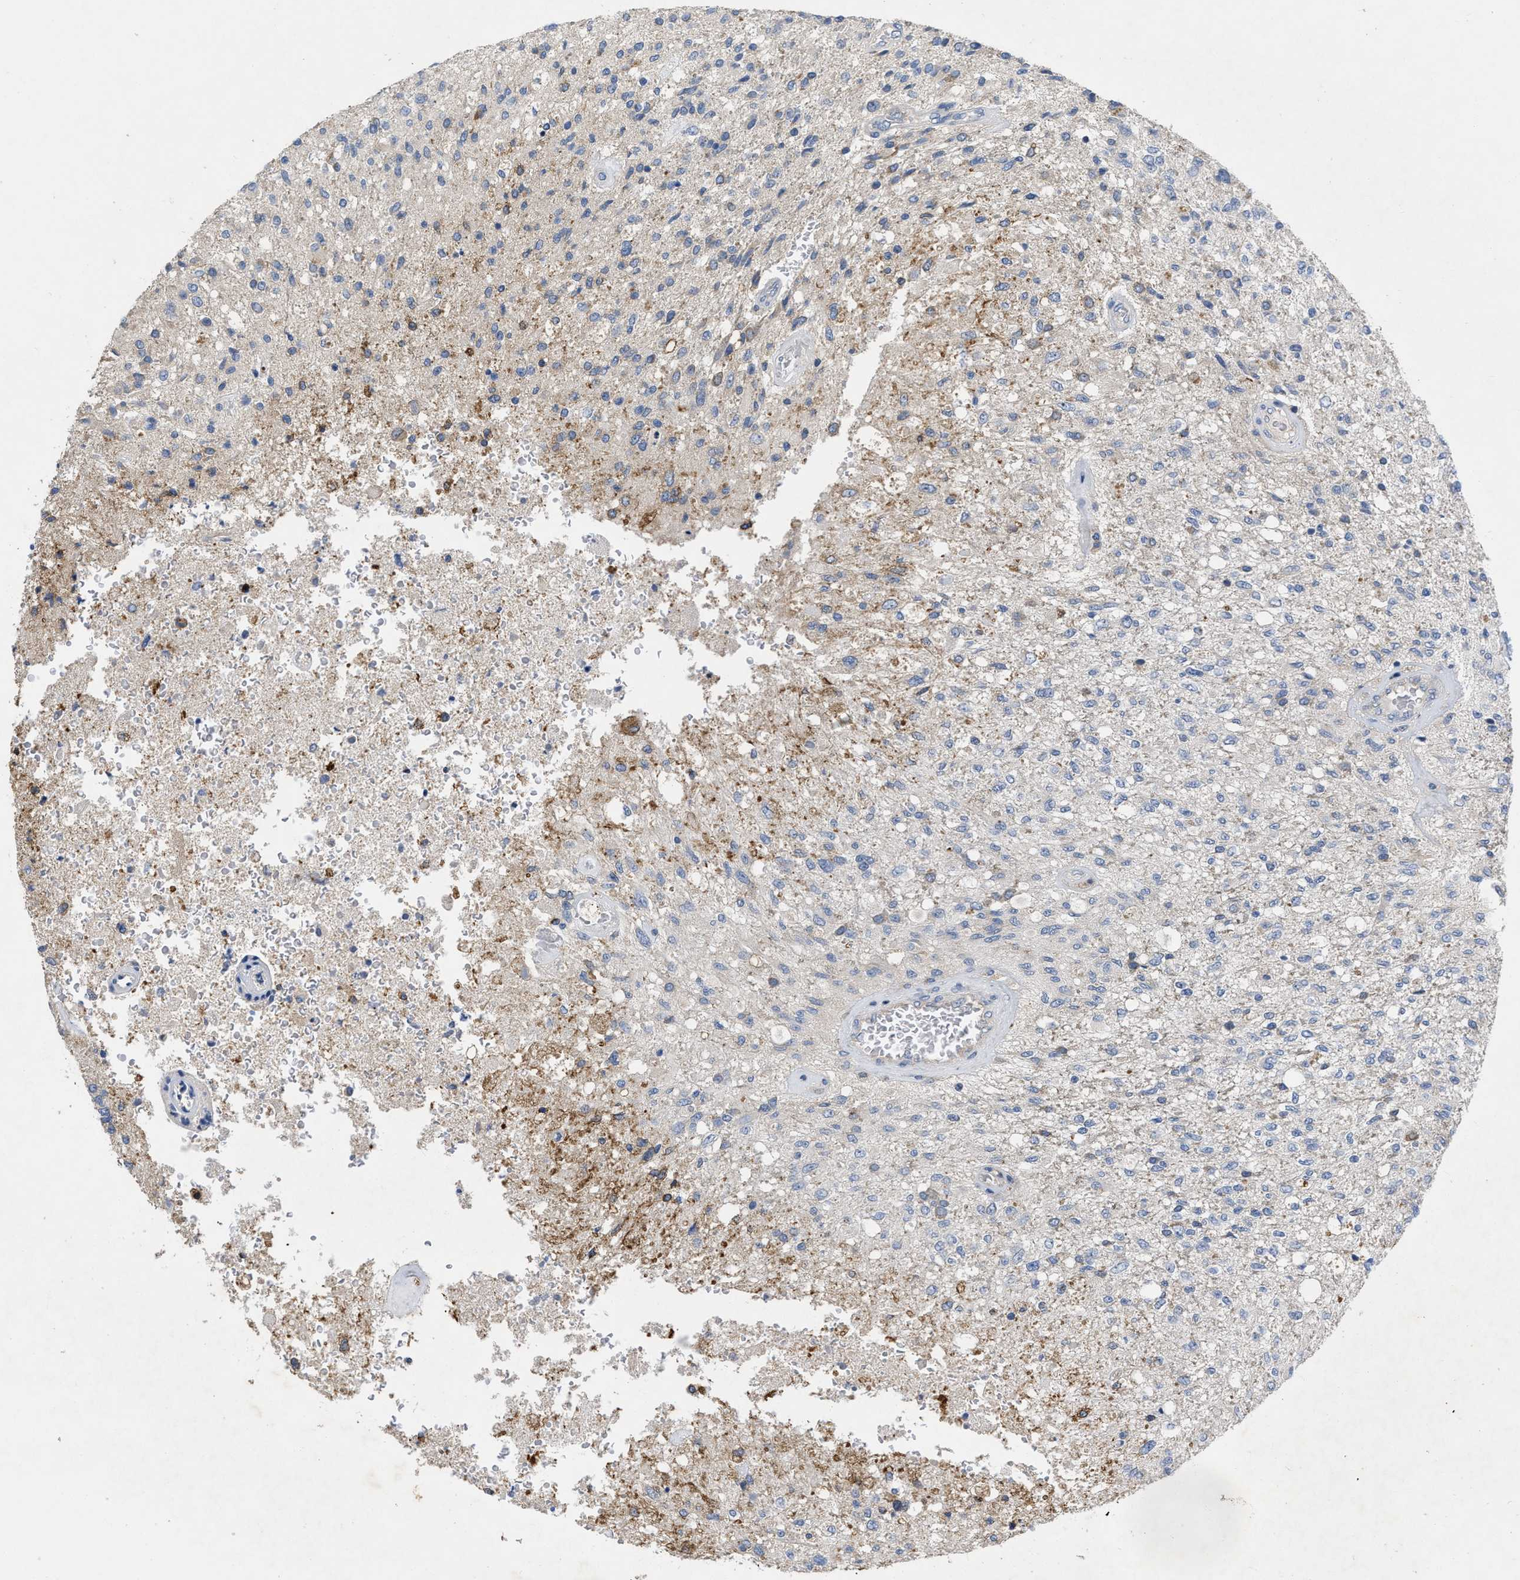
{"staining": {"intensity": "negative", "quantity": "none", "location": "none"}, "tissue": "glioma", "cell_type": "Tumor cells", "image_type": "cancer", "snomed": [{"axis": "morphology", "description": "Normal tissue, NOS"}, {"axis": "morphology", "description": "Glioma, malignant, High grade"}, {"axis": "topography", "description": "Cerebral cortex"}], "caption": "Immunohistochemical staining of glioma reveals no significant positivity in tumor cells.", "gene": "TMEM131", "patient": {"sex": "male", "age": 77}}